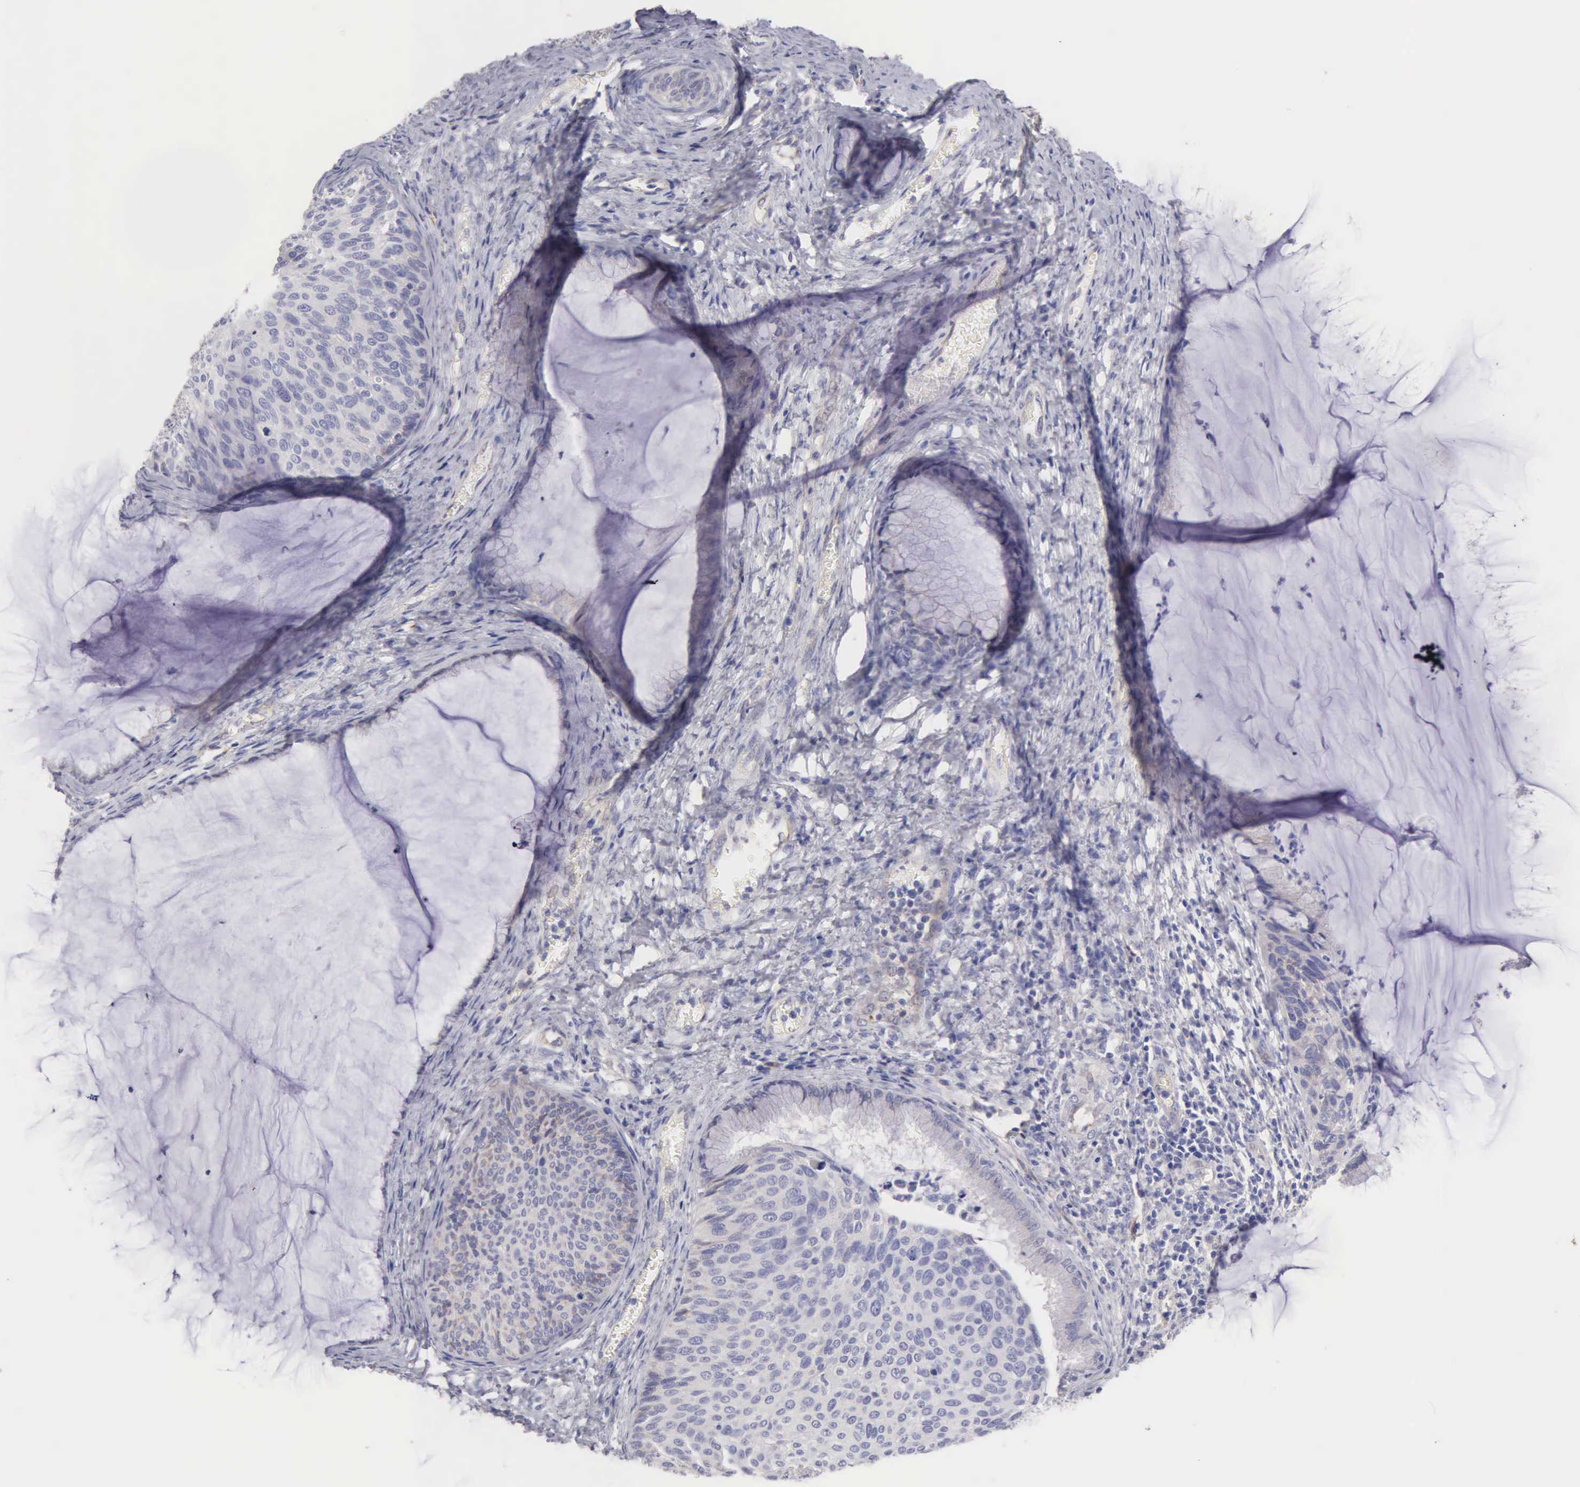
{"staining": {"intensity": "weak", "quantity": "<25%", "location": "cytoplasmic/membranous"}, "tissue": "cervical cancer", "cell_type": "Tumor cells", "image_type": "cancer", "snomed": [{"axis": "morphology", "description": "Squamous cell carcinoma, NOS"}, {"axis": "topography", "description": "Cervix"}], "caption": "Photomicrograph shows no significant protein expression in tumor cells of cervical cancer.", "gene": "APP", "patient": {"sex": "female", "age": 36}}